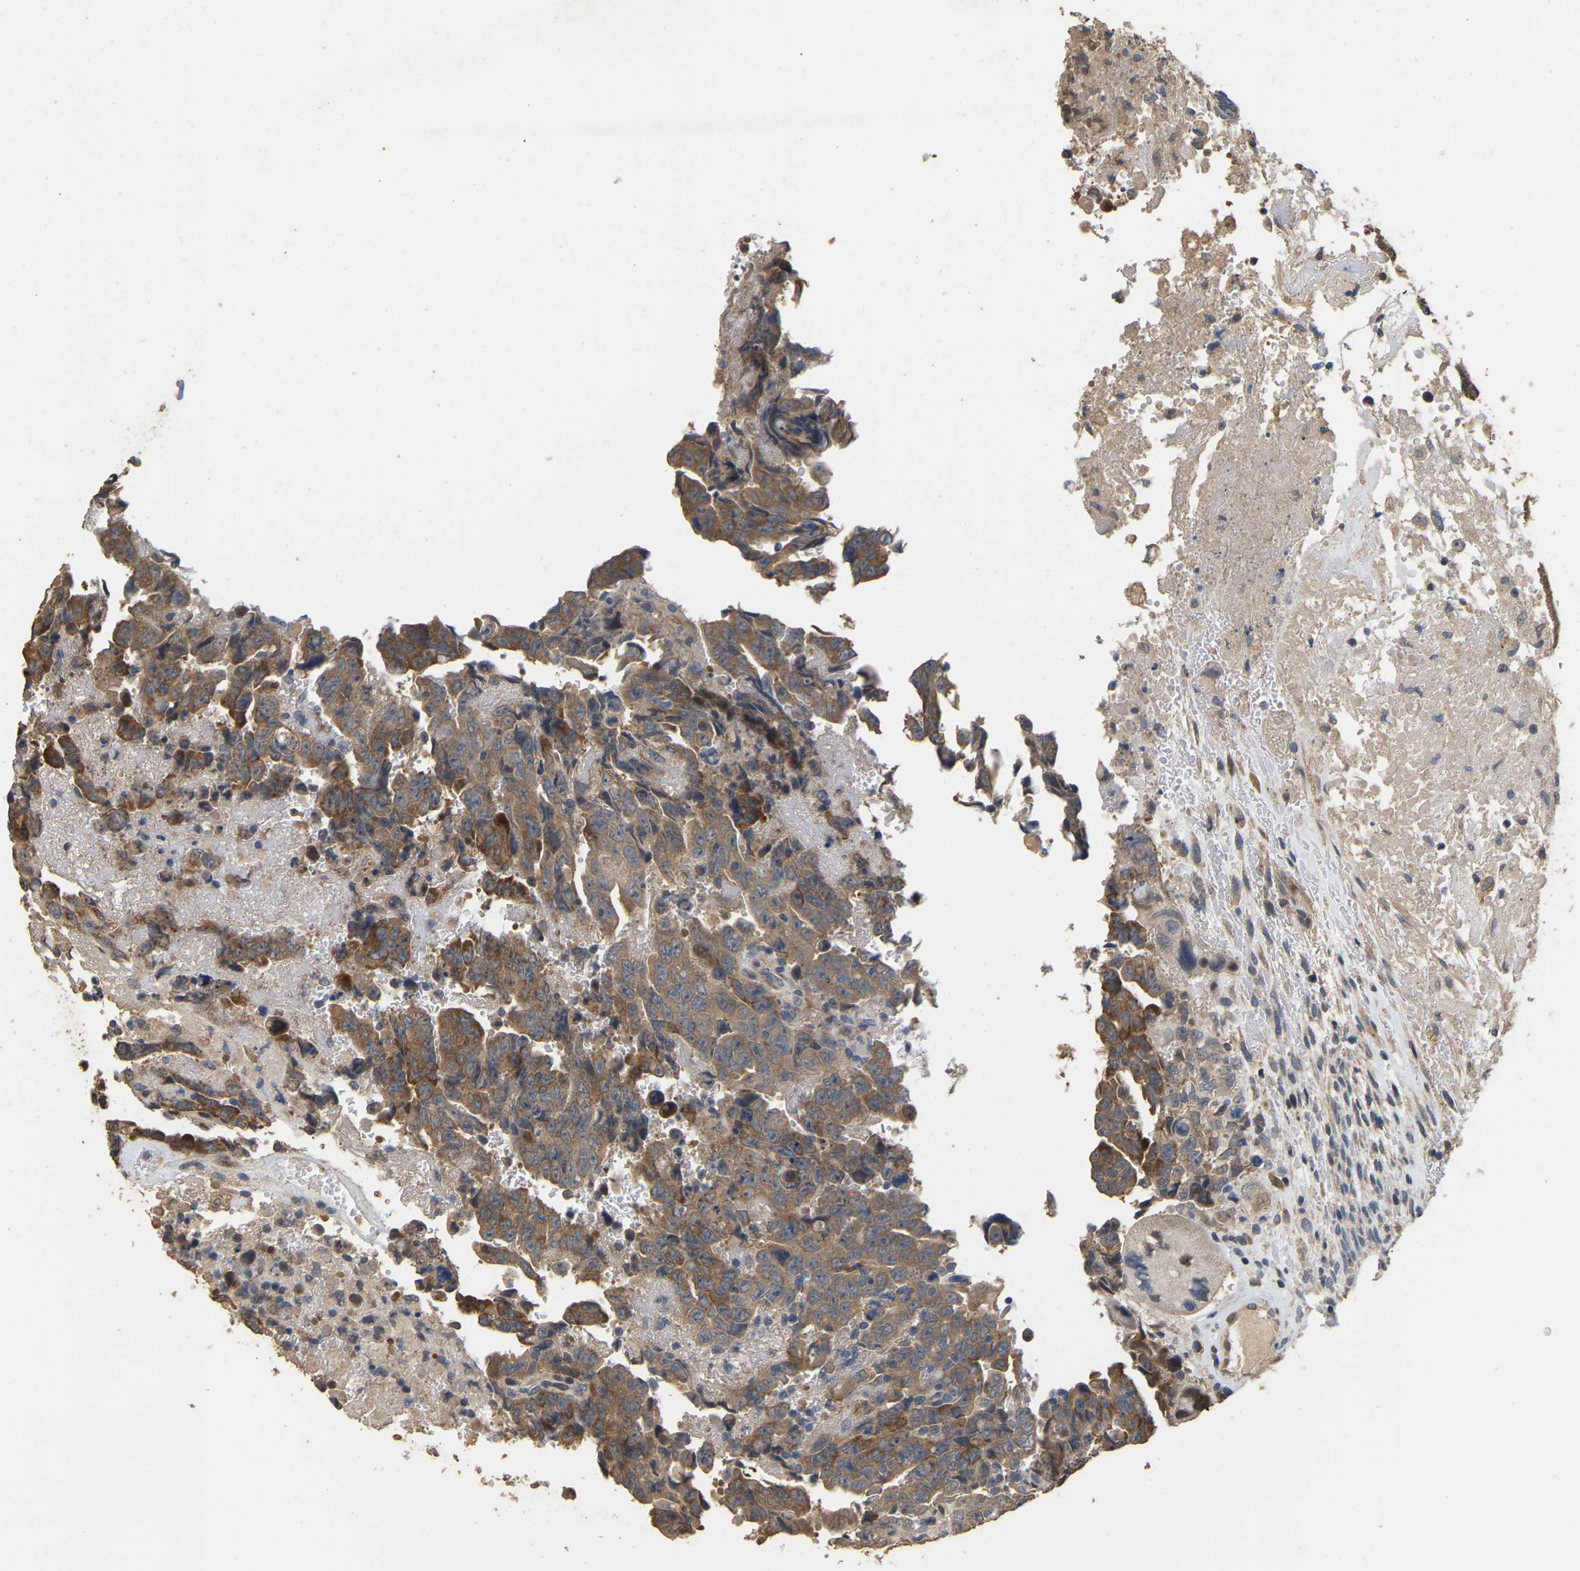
{"staining": {"intensity": "moderate", "quantity": ">75%", "location": "cytoplasmic/membranous"}, "tissue": "testis cancer", "cell_type": "Tumor cells", "image_type": "cancer", "snomed": [{"axis": "morphology", "description": "Carcinoma, Embryonal, NOS"}, {"axis": "topography", "description": "Testis"}], "caption": "Protein staining demonstrates moderate cytoplasmic/membranous staining in about >75% of tumor cells in testis cancer (embryonal carcinoma). The staining was performed using DAB (3,3'-diaminobenzidine), with brown indicating positive protein expression. Nuclei are stained blue with hematoxylin.", "gene": "NCS1", "patient": {"sex": "male", "age": 28}}